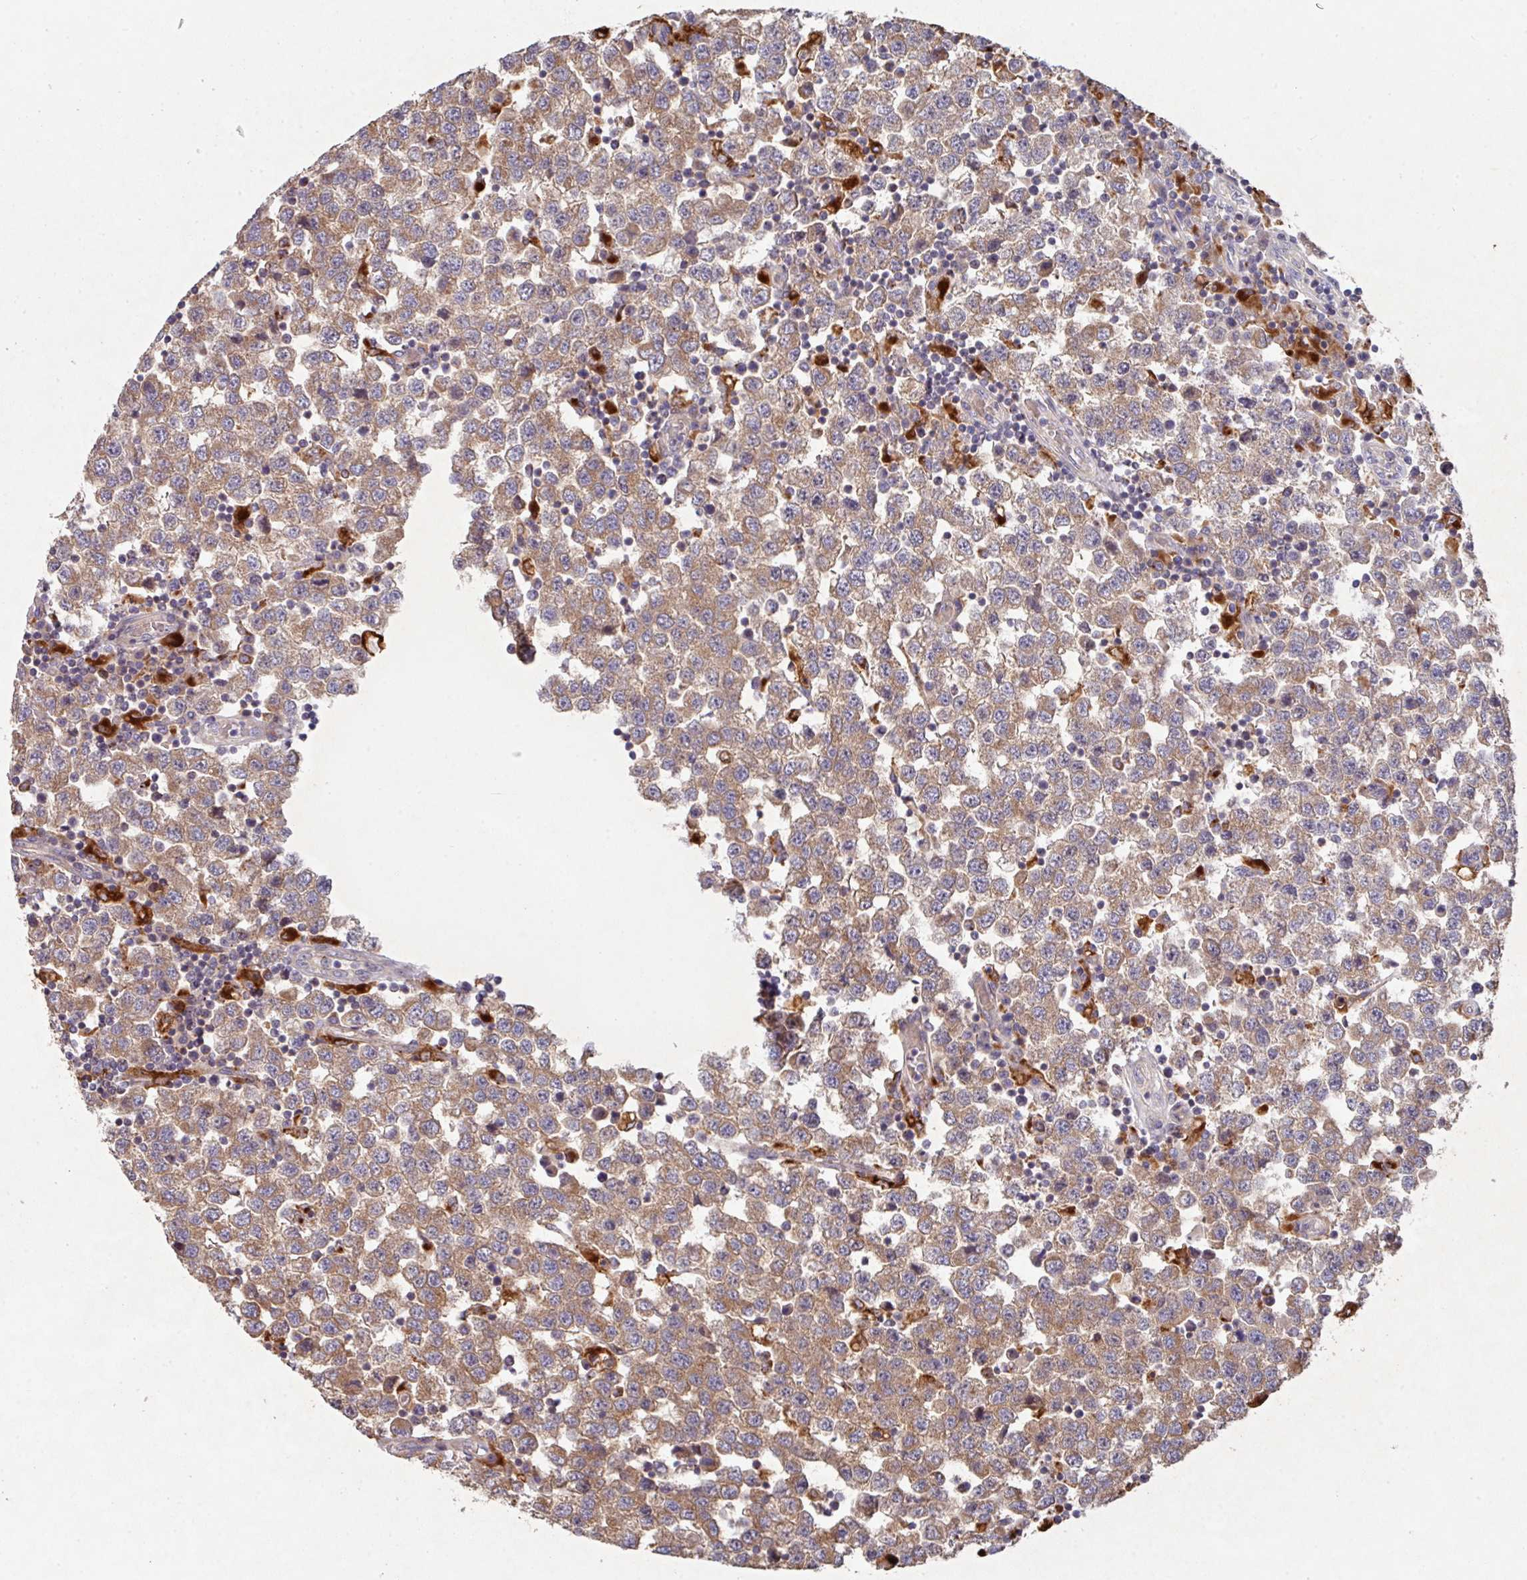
{"staining": {"intensity": "moderate", "quantity": ">75%", "location": "cytoplasmic/membranous"}, "tissue": "testis cancer", "cell_type": "Tumor cells", "image_type": "cancer", "snomed": [{"axis": "morphology", "description": "Seminoma, NOS"}, {"axis": "topography", "description": "Testis"}], "caption": "Testis cancer was stained to show a protein in brown. There is medium levels of moderate cytoplasmic/membranous staining in approximately >75% of tumor cells.", "gene": "TRIM14", "patient": {"sex": "male", "age": 34}}